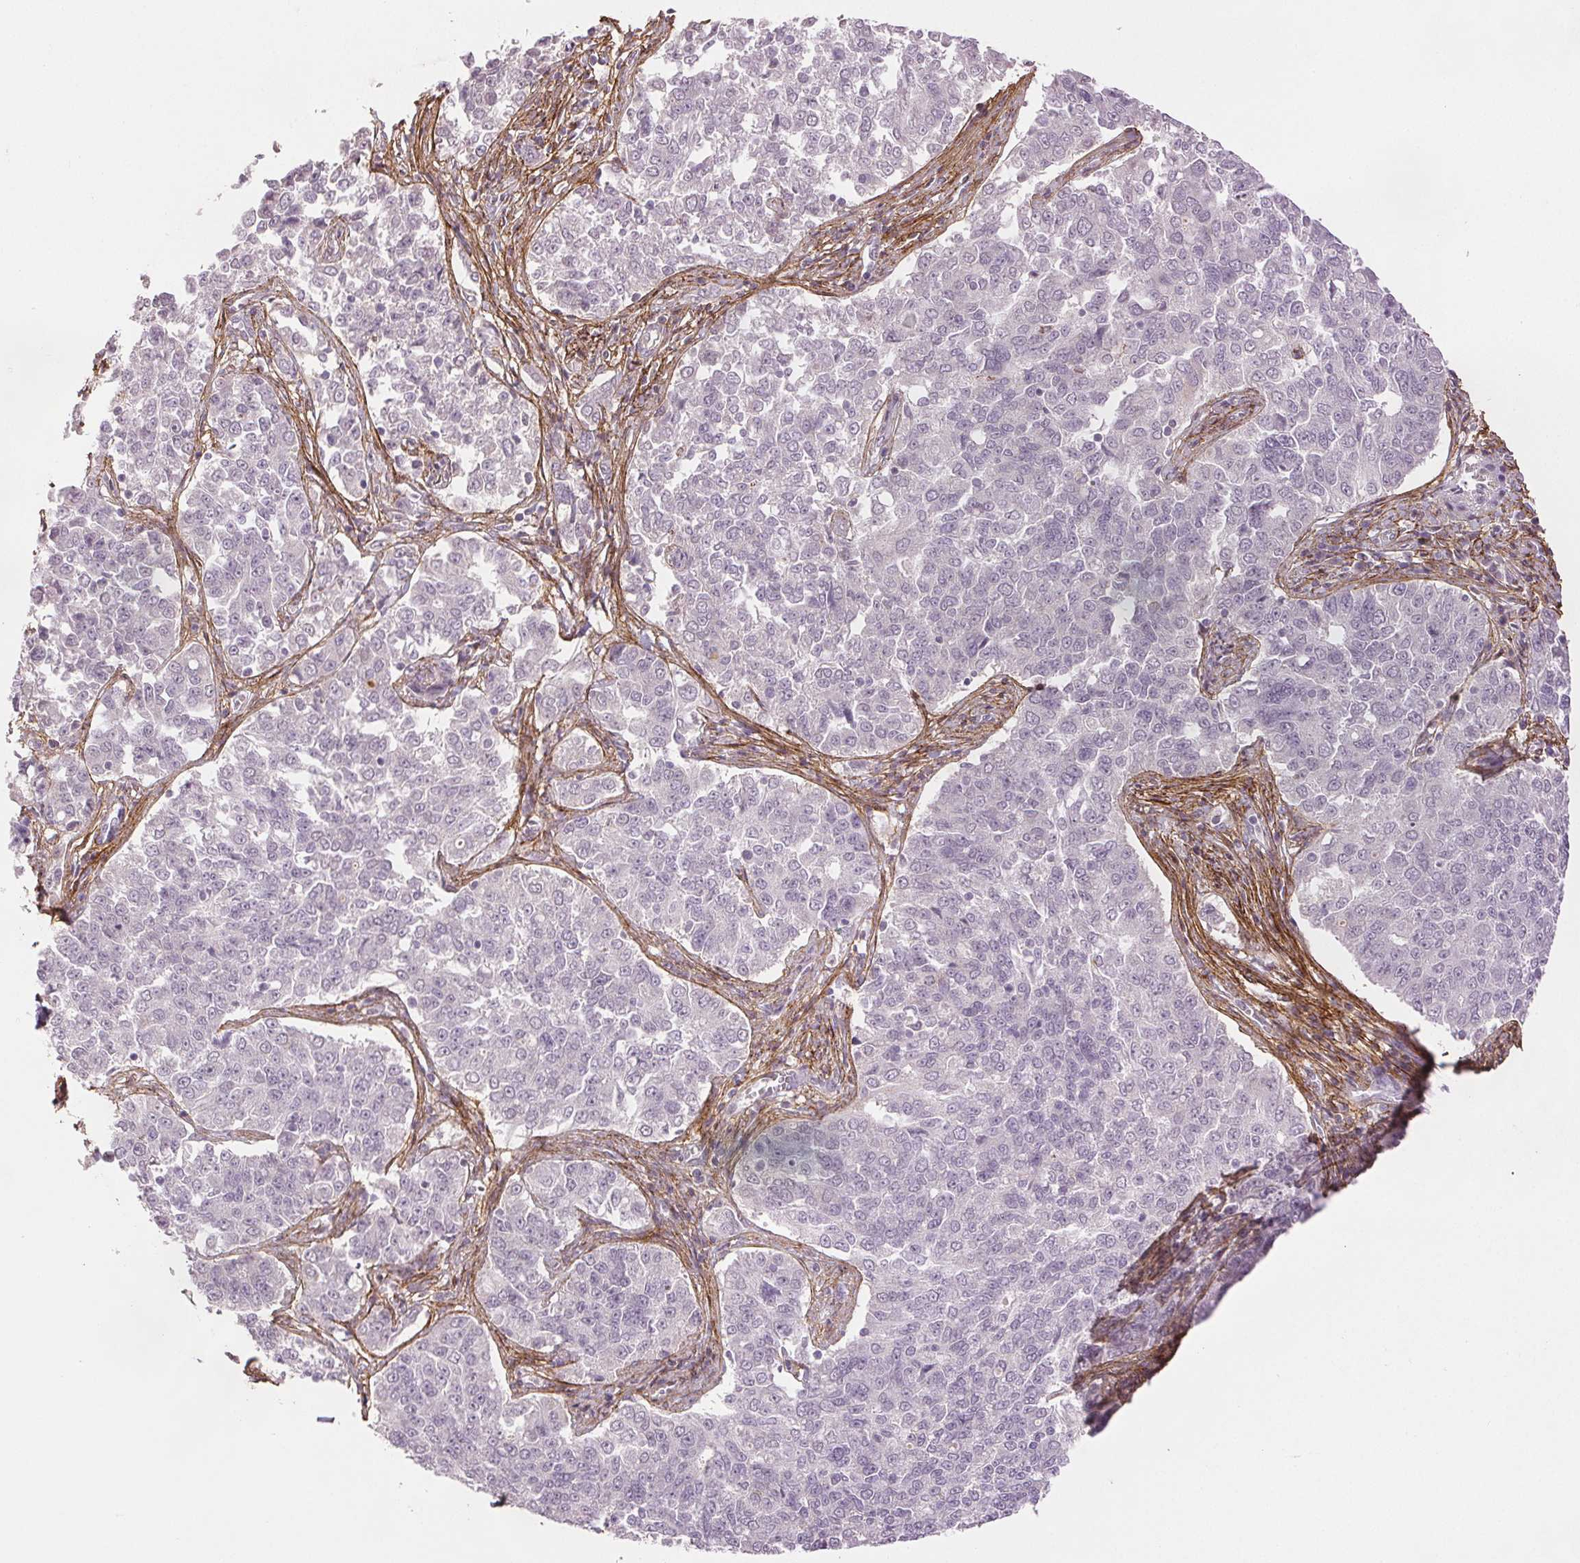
{"staining": {"intensity": "negative", "quantity": "none", "location": "none"}, "tissue": "endometrial cancer", "cell_type": "Tumor cells", "image_type": "cancer", "snomed": [{"axis": "morphology", "description": "Adenocarcinoma, NOS"}, {"axis": "topography", "description": "Endometrium"}], "caption": "DAB (3,3'-diaminobenzidine) immunohistochemical staining of human endometrial cancer (adenocarcinoma) displays no significant staining in tumor cells.", "gene": "FBN1", "patient": {"sex": "female", "age": 43}}